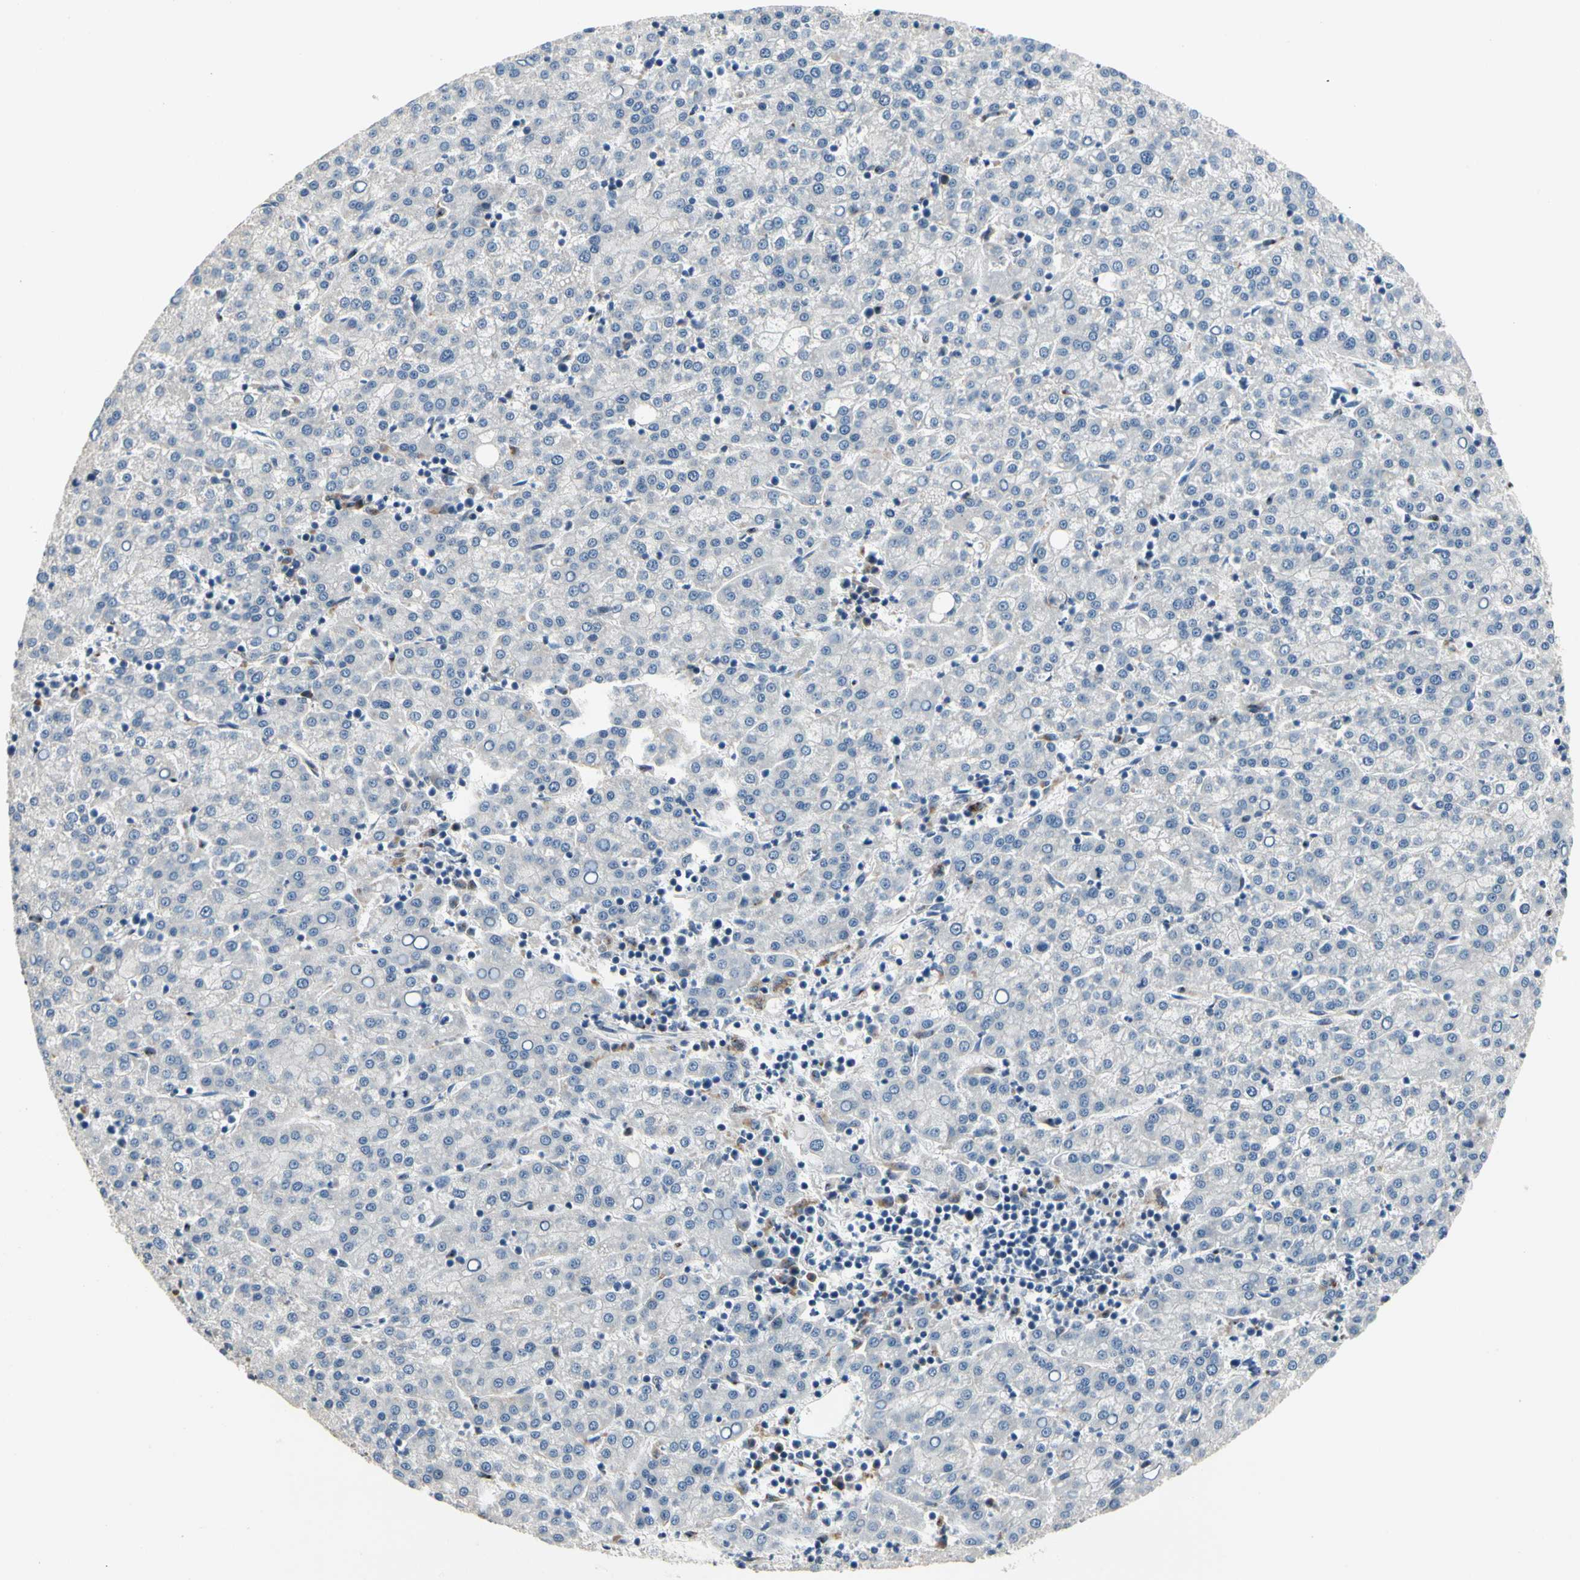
{"staining": {"intensity": "negative", "quantity": "none", "location": "none"}, "tissue": "liver cancer", "cell_type": "Tumor cells", "image_type": "cancer", "snomed": [{"axis": "morphology", "description": "Carcinoma, Hepatocellular, NOS"}, {"axis": "topography", "description": "Liver"}], "caption": "DAB immunohistochemical staining of liver cancer shows no significant staining in tumor cells.", "gene": "NFASC", "patient": {"sex": "female", "age": 58}}